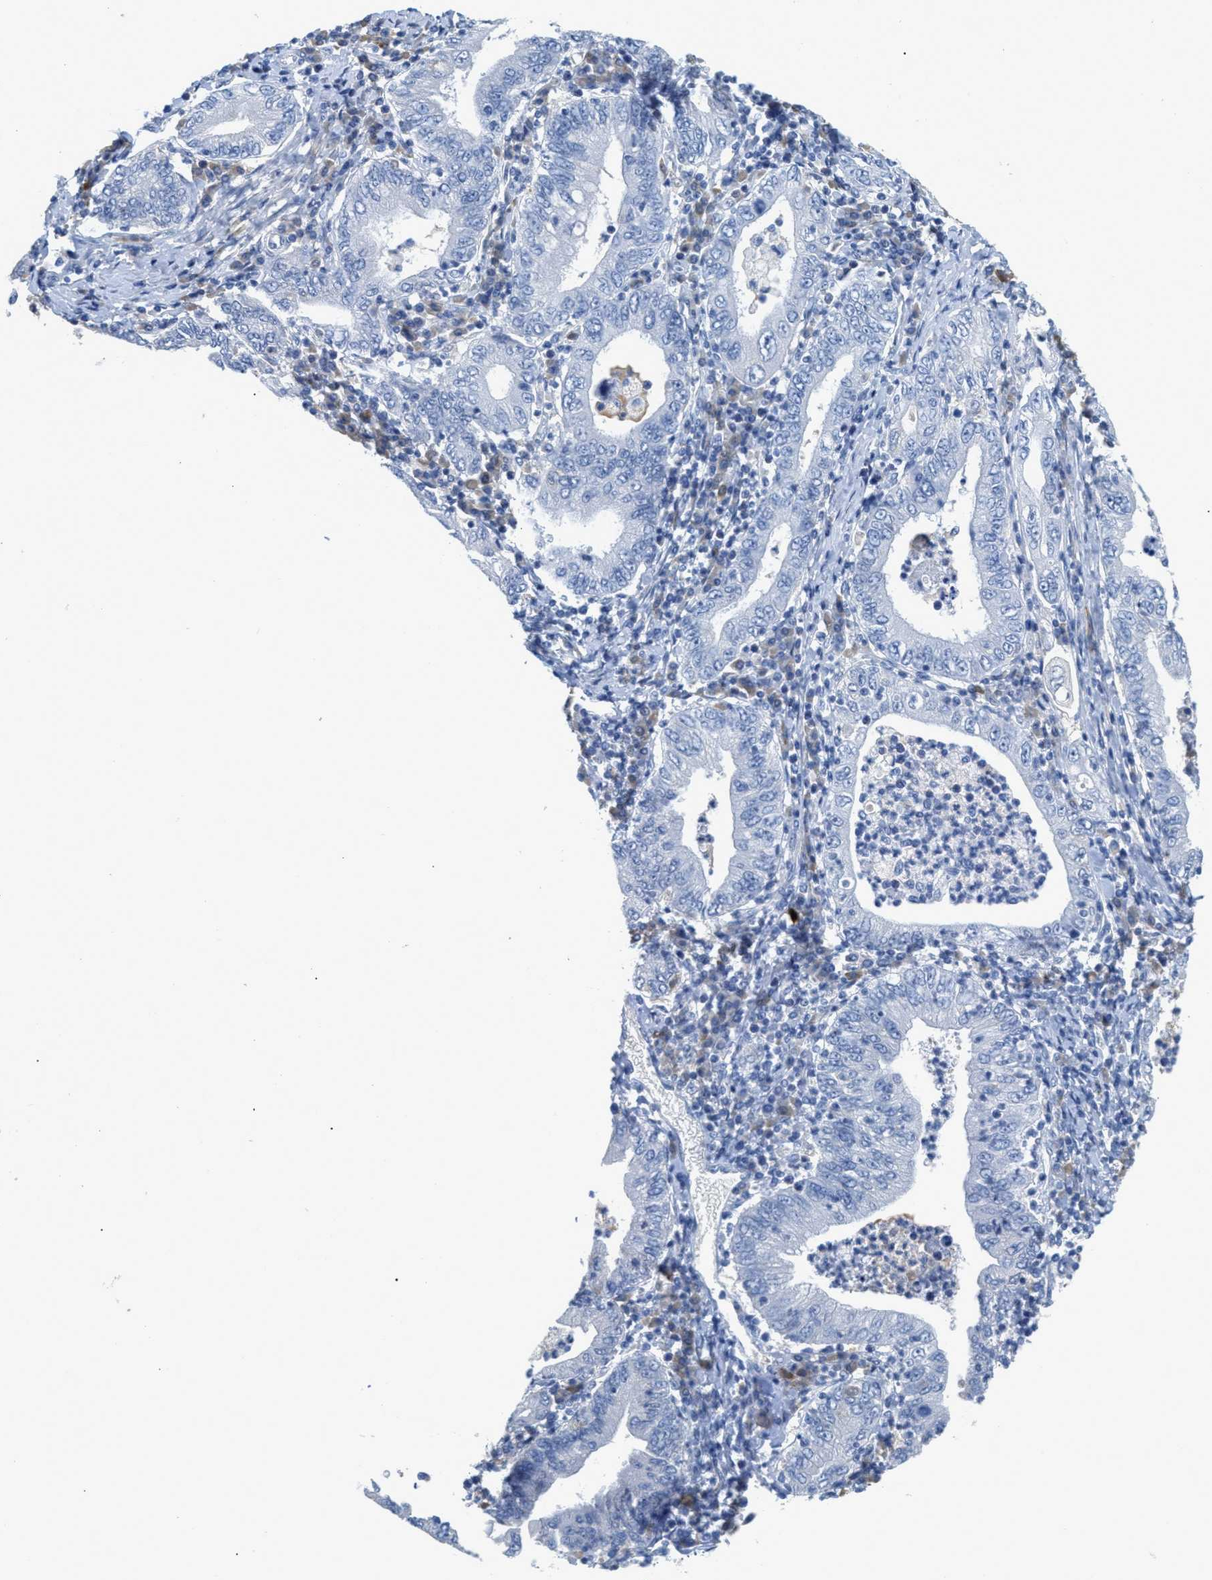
{"staining": {"intensity": "negative", "quantity": "none", "location": "none"}, "tissue": "stomach cancer", "cell_type": "Tumor cells", "image_type": "cancer", "snomed": [{"axis": "morphology", "description": "Normal tissue, NOS"}, {"axis": "morphology", "description": "Adenocarcinoma, NOS"}, {"axis": "topography", "description": "Esophagus"}, {"axis": "topography", "description": "Stomach, upper"}, {"axis": "topography", "description": "Peripheral nerve tissue"}], "caption": "Immunohistochemistry photomicrograph of stomach cancer (adenocarcinoma) stained for a protein (brown), which exhibits no expression in tumor cells.", "gene": "HSF2", "patient": {"sex": "male", "age": 62}}